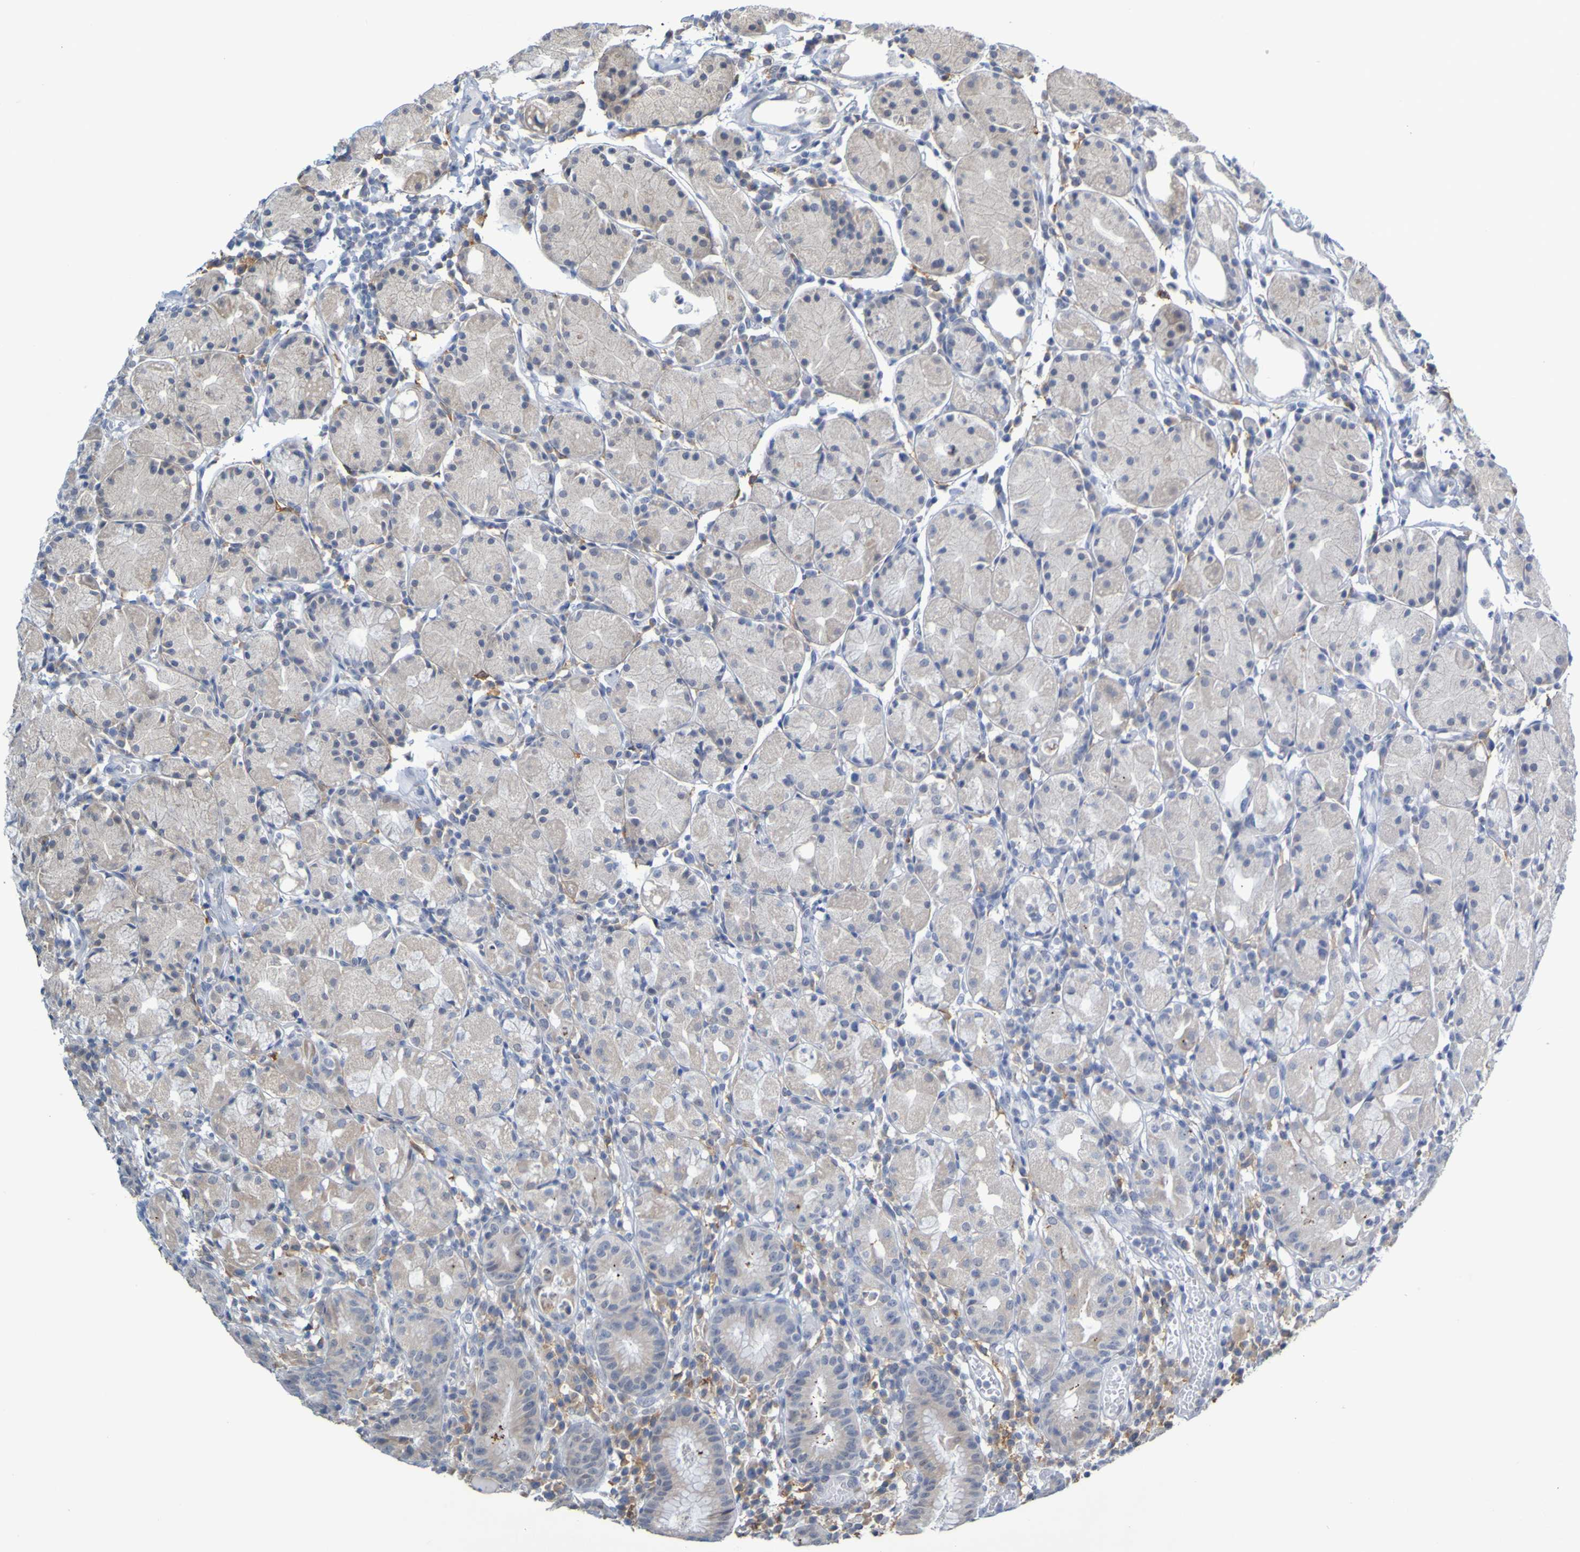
{"staining": {"intensity": "weak", "quantity": "25%-75%", "location": "cytoplasmic/membranous"}, "tissue": "stomach", "cell_type": "Glandular cells", "image_type": "normal", "snomed": [{"axis": "morphology", "description": "Normal tissue, NOS"}, {"axis": "topography", "description": "Stomach"}, {"axis": "topography", "description": "Stomach, lower"}], "caption": "High-magnification brightfield microscopy of benign stomach stained with DAB (brown) and counterstained with hematoxylin (blue). glandular cells exhibit weak cytoplasmic/membranous positivity is present in approximately25%-75% of cells. (Stains: DAB in brown, nuclei in blue, Microscopy: brightfield microscopy at high magnification).", "gene": "LILRB5", "patient": {"sex": "female", "age": 75}}